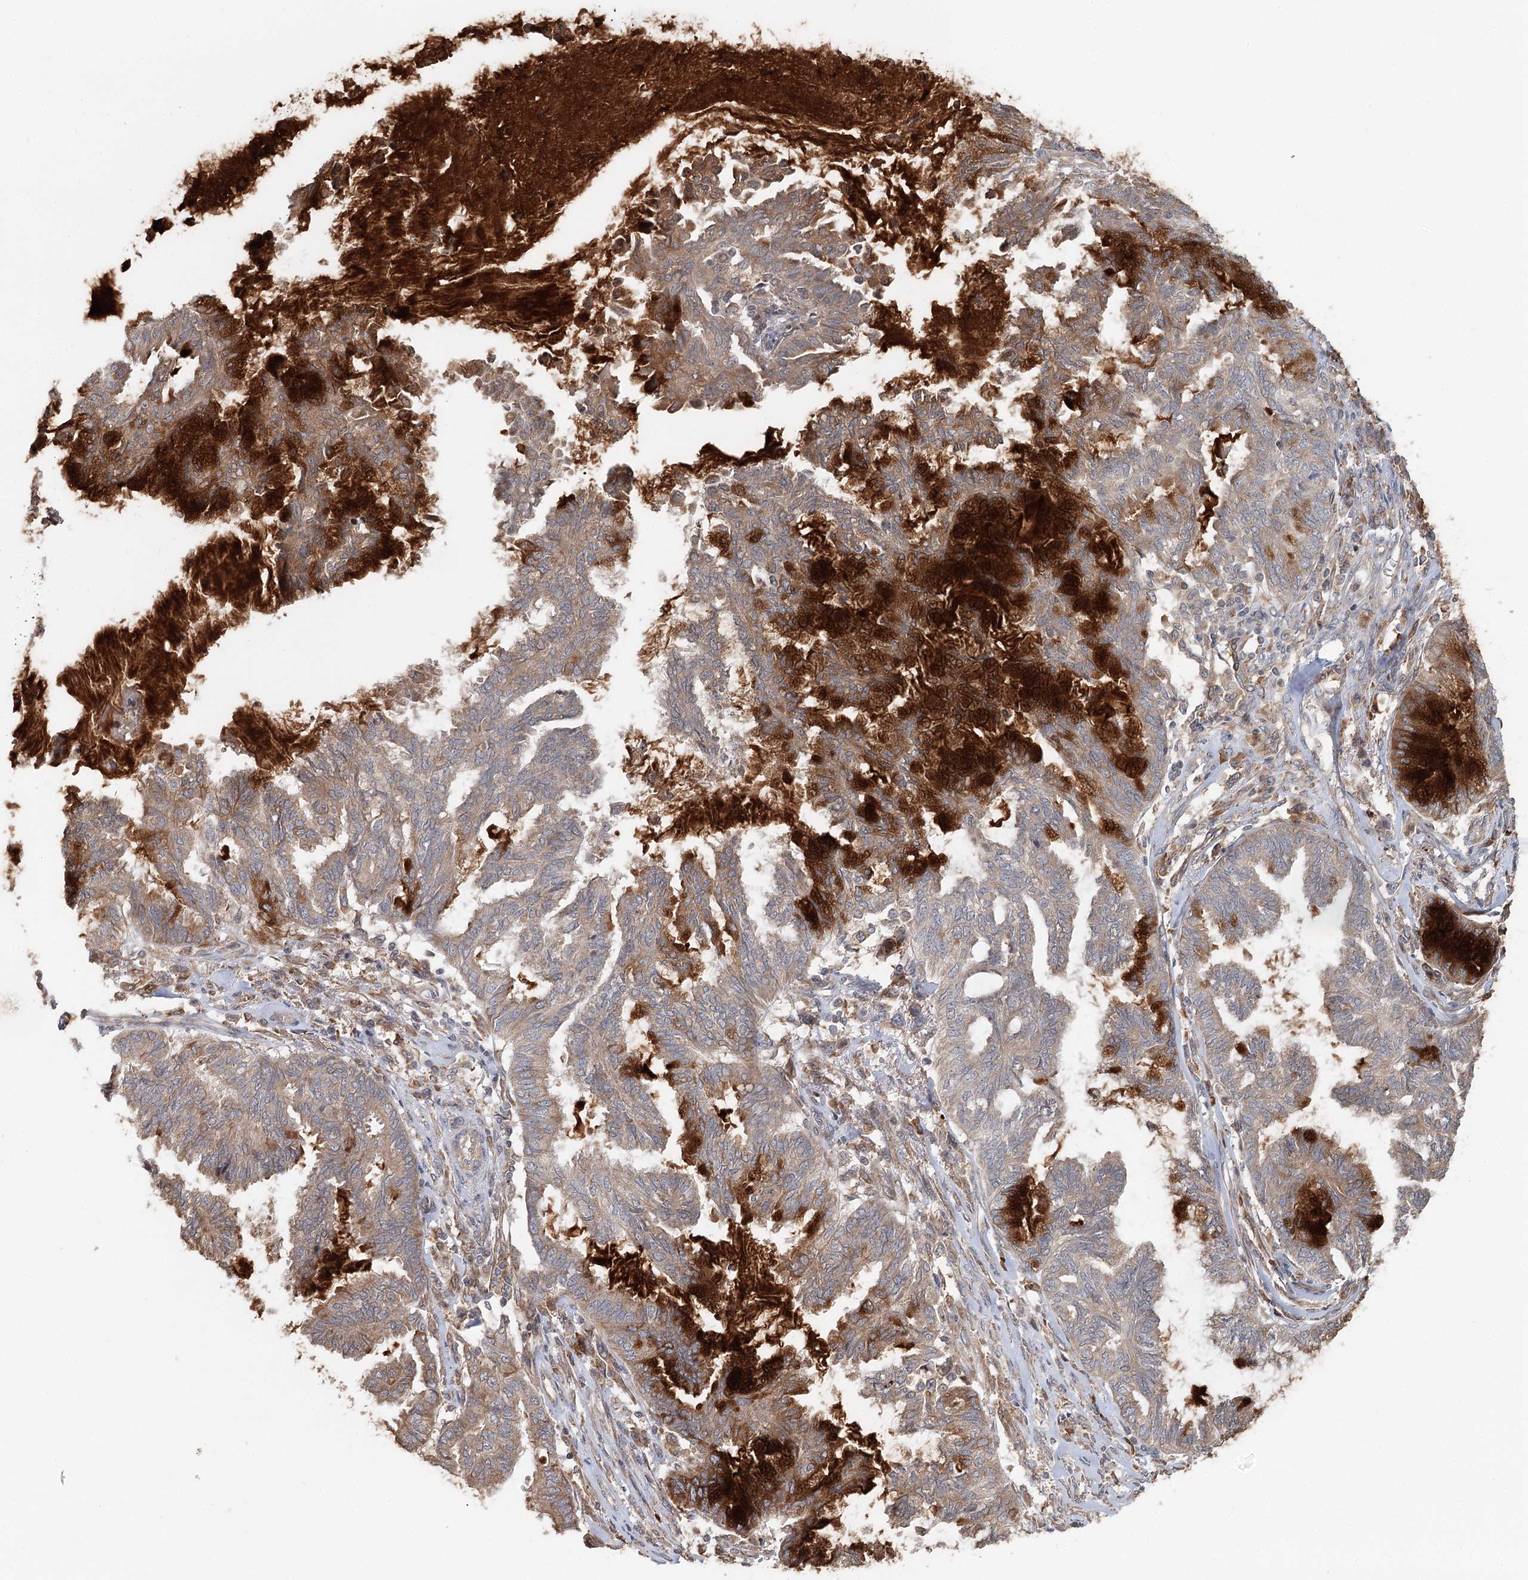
{"staining": {"intensity": "strong", "quantity": "25%-75%", "location": "cytoplasmic/membranous"}, "tissue": "endometrial cancer", "cell_type": "Tumor cells", "image_type": "cancer", "snomed": [{"axis": "morphology", "description": "Adenocarcinoma, NOS"}, {"axis": "topography", "description": "Endometrium"}], "caption": "DAB (3,3'-diaminobenzidine) immunohistochemical staining of endometrial cancer exhibits strong cytoplasmic/membranous protein expression in approximately 25%-75% of tumor cells.", "gene": "RNF111", "patient": {"sex": "female", "age": 86}}